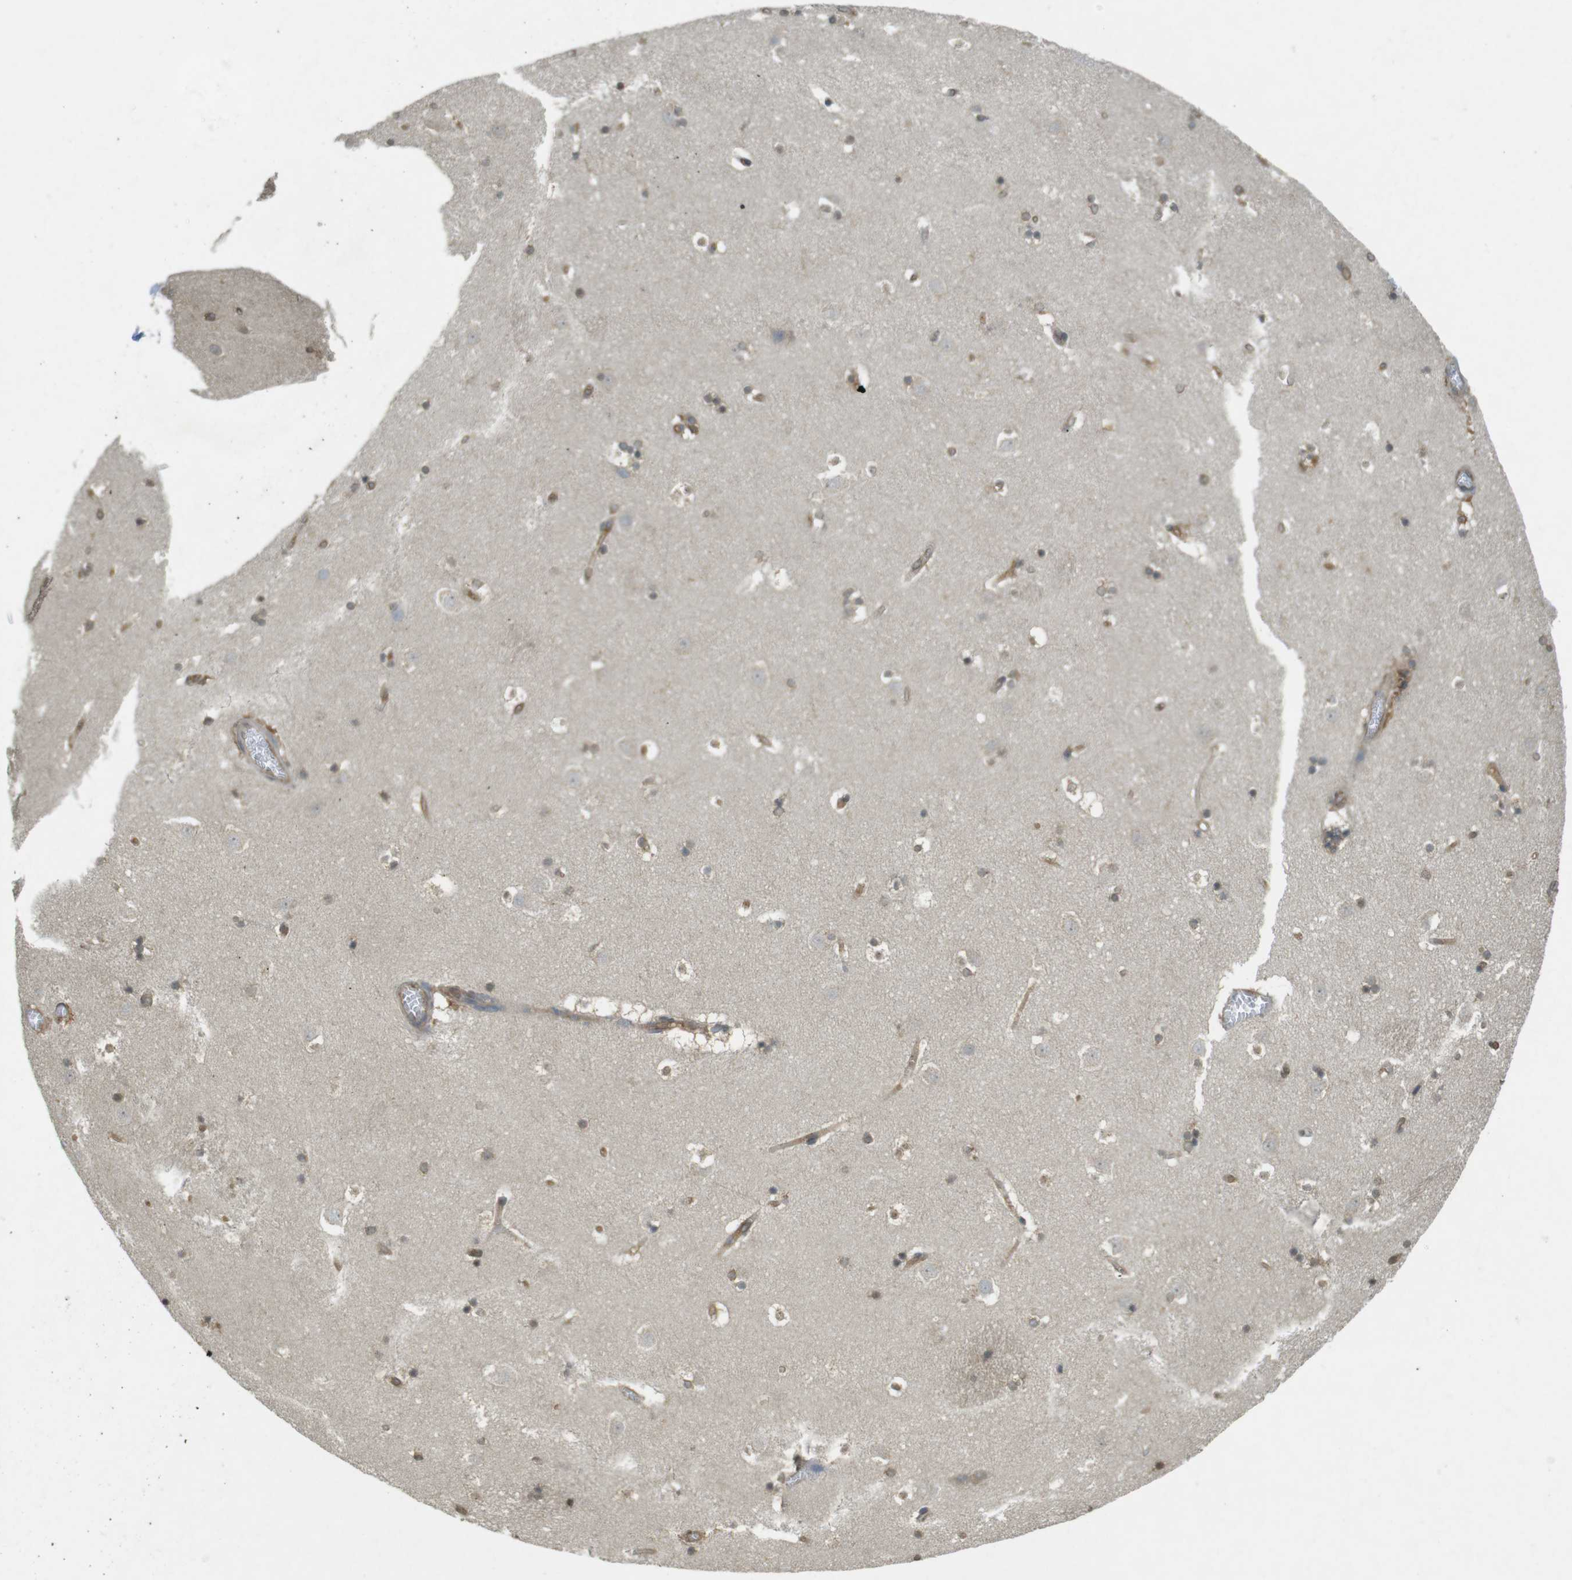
{"staining": {"intensity": "moderate", "quantity": ">75%", "location": "cytoplasmic/membranous"}, "tissue": "caudate", "cell_type": "Glial cells", "image_type": "normal", "snomed": [{"axis": "morphology", "description": "Normal tissue, NOS"}, {"axis": "topography", "description": "Lateral ventricle wall"}], "caption": "Caudate stained with DAB immunohistochemistry (IHC) shows medium levels of moderate cytoplasmic/membranous expression in approximately >75% of glial cells.", "gene": "KIF5B", "patient": {"sex": "male", "age": 45}}